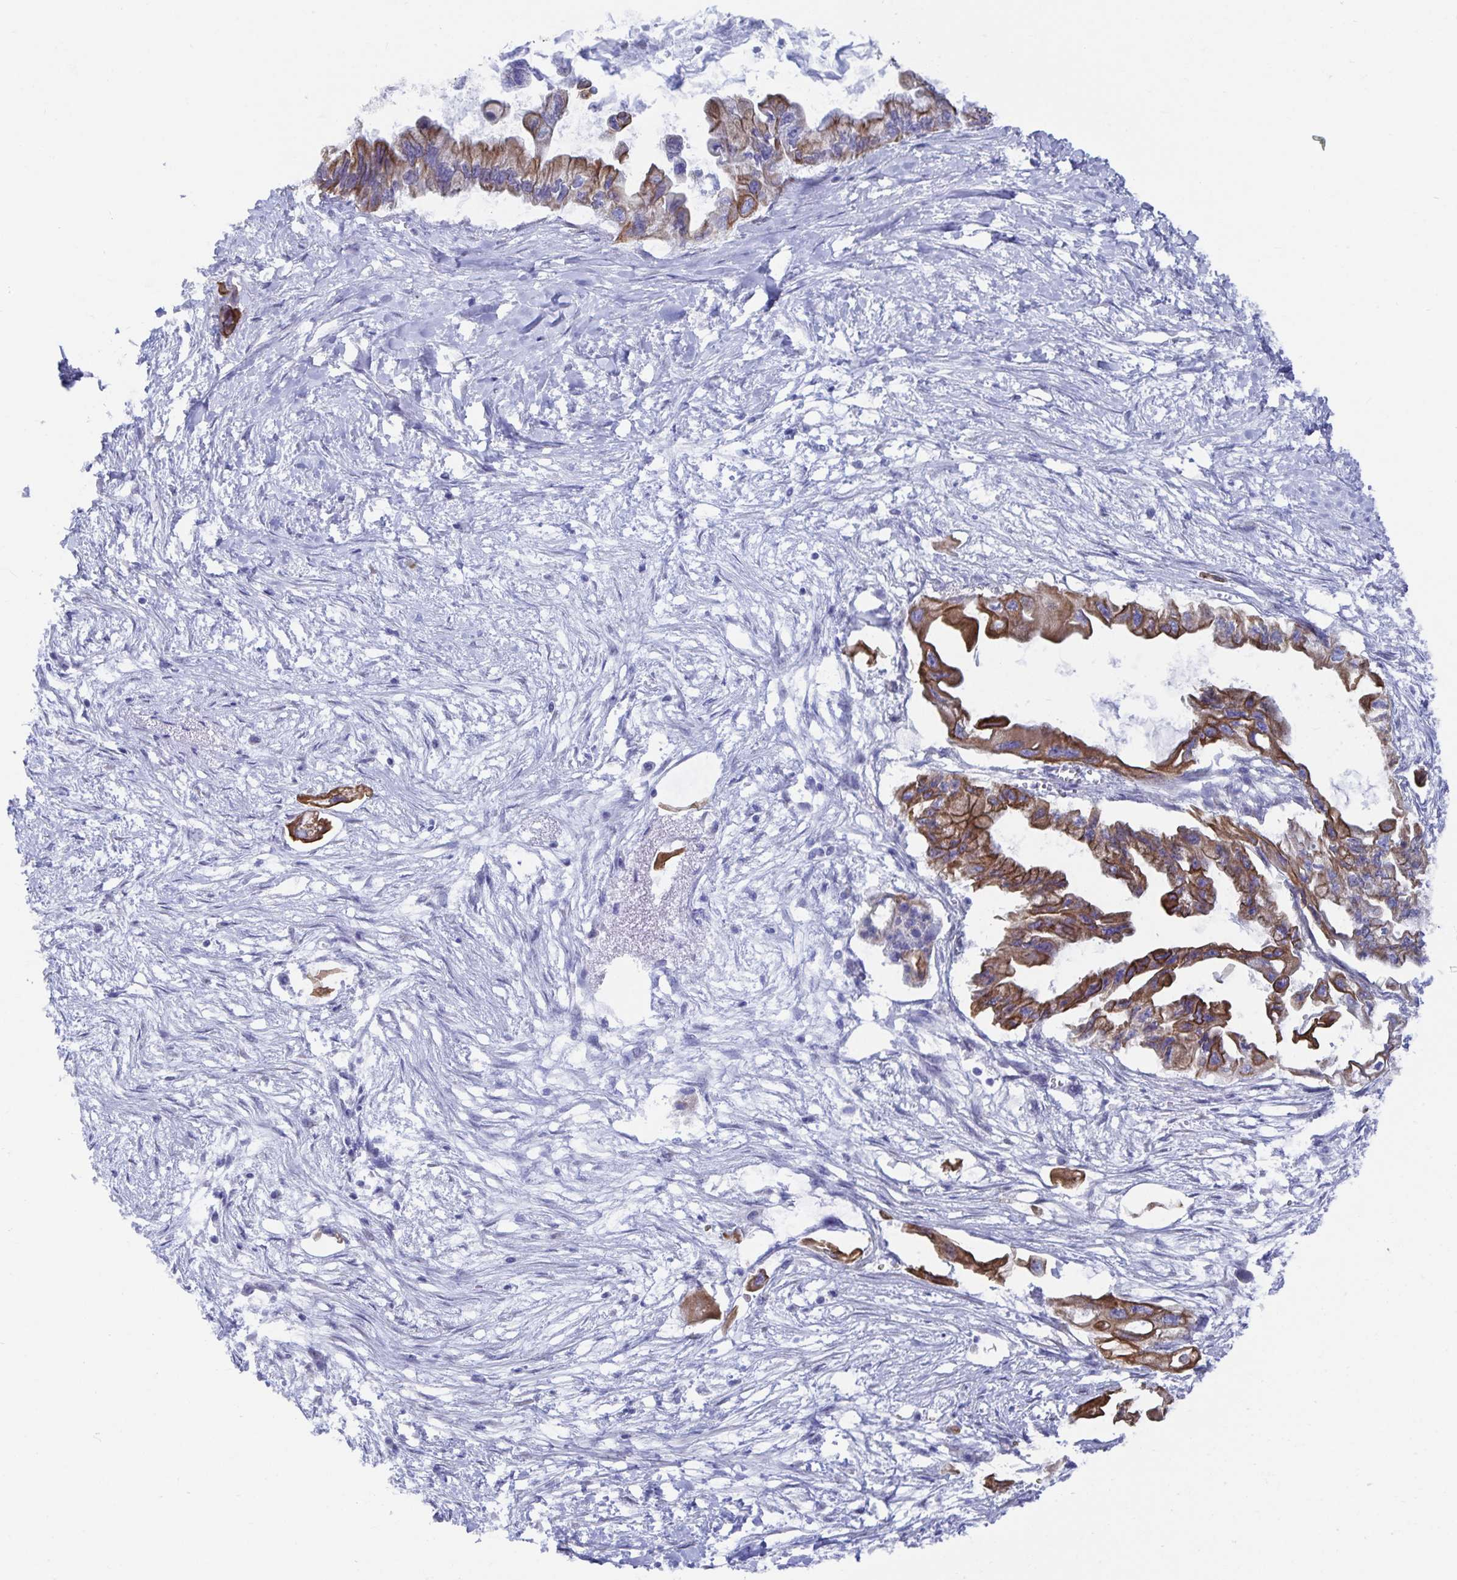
{"staining": {"intensity": "strong", "quantity": "<25%", "location": "cytoplasmic/membranous"}, "tissue": "pancreatic cancer", "cell_type": "Tumor cells", "image_type": "cancer", "snomed": [{"axis": "morphology", "description": "Adenocarcinoma, NOS"}, {"axis": "topography", "description": "Pancreas"}], "caption": "Protein analysis of pancreatic cancer tissue displays strong cytoplasmic/membranous expression in about <25% of tumor cells. The staining was performed using DAB, with brown indicating positive protein expression. Nuclei are stained blue with hematoxylin.", "gene": "ZIK1", "patient": {"sex": "male", "age": 61}}